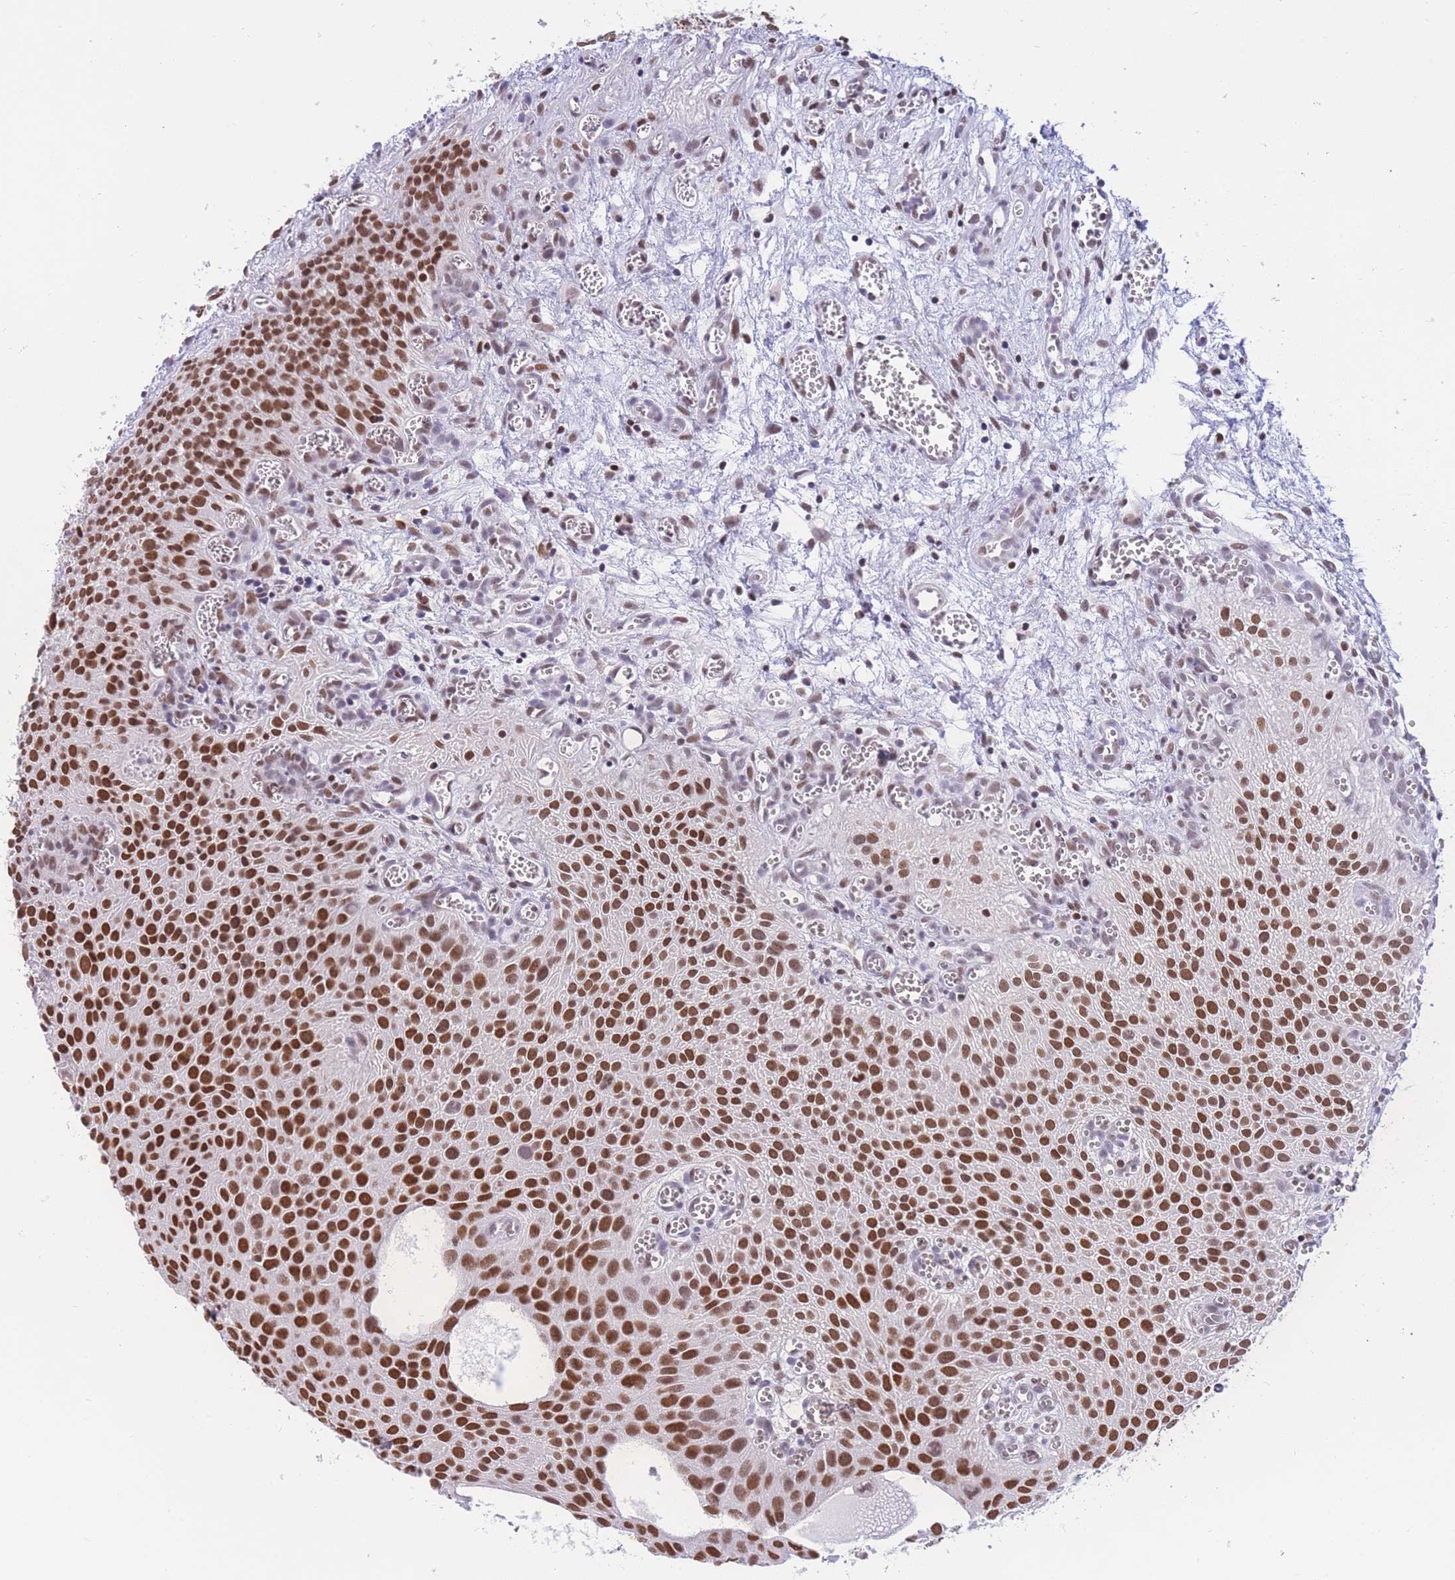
{"staining": {"intensity": "moderate", "quantity": ">75%", "location": "nuclear"}, "tissue": "urothelial cancer", "cell_type": "Tumor cells", "image_type": "cancer", "snomed": [{"axis": "morphology", "description": "Urothelial carcinoma, Low grade"}, {"axis": "topography", "description": "Urinary bladder"}], "caption": "IHC of human urothelial cancer displays medium levels of moderate nuclear positivity in approximately >75% of tumor cells. (DAB (3,3'-diaminobenzidine) IHC, brown staining for protein, blue staining for nuclei).", "gene": "HMGN1", "patient": {"sex": "male", "age": 88}}